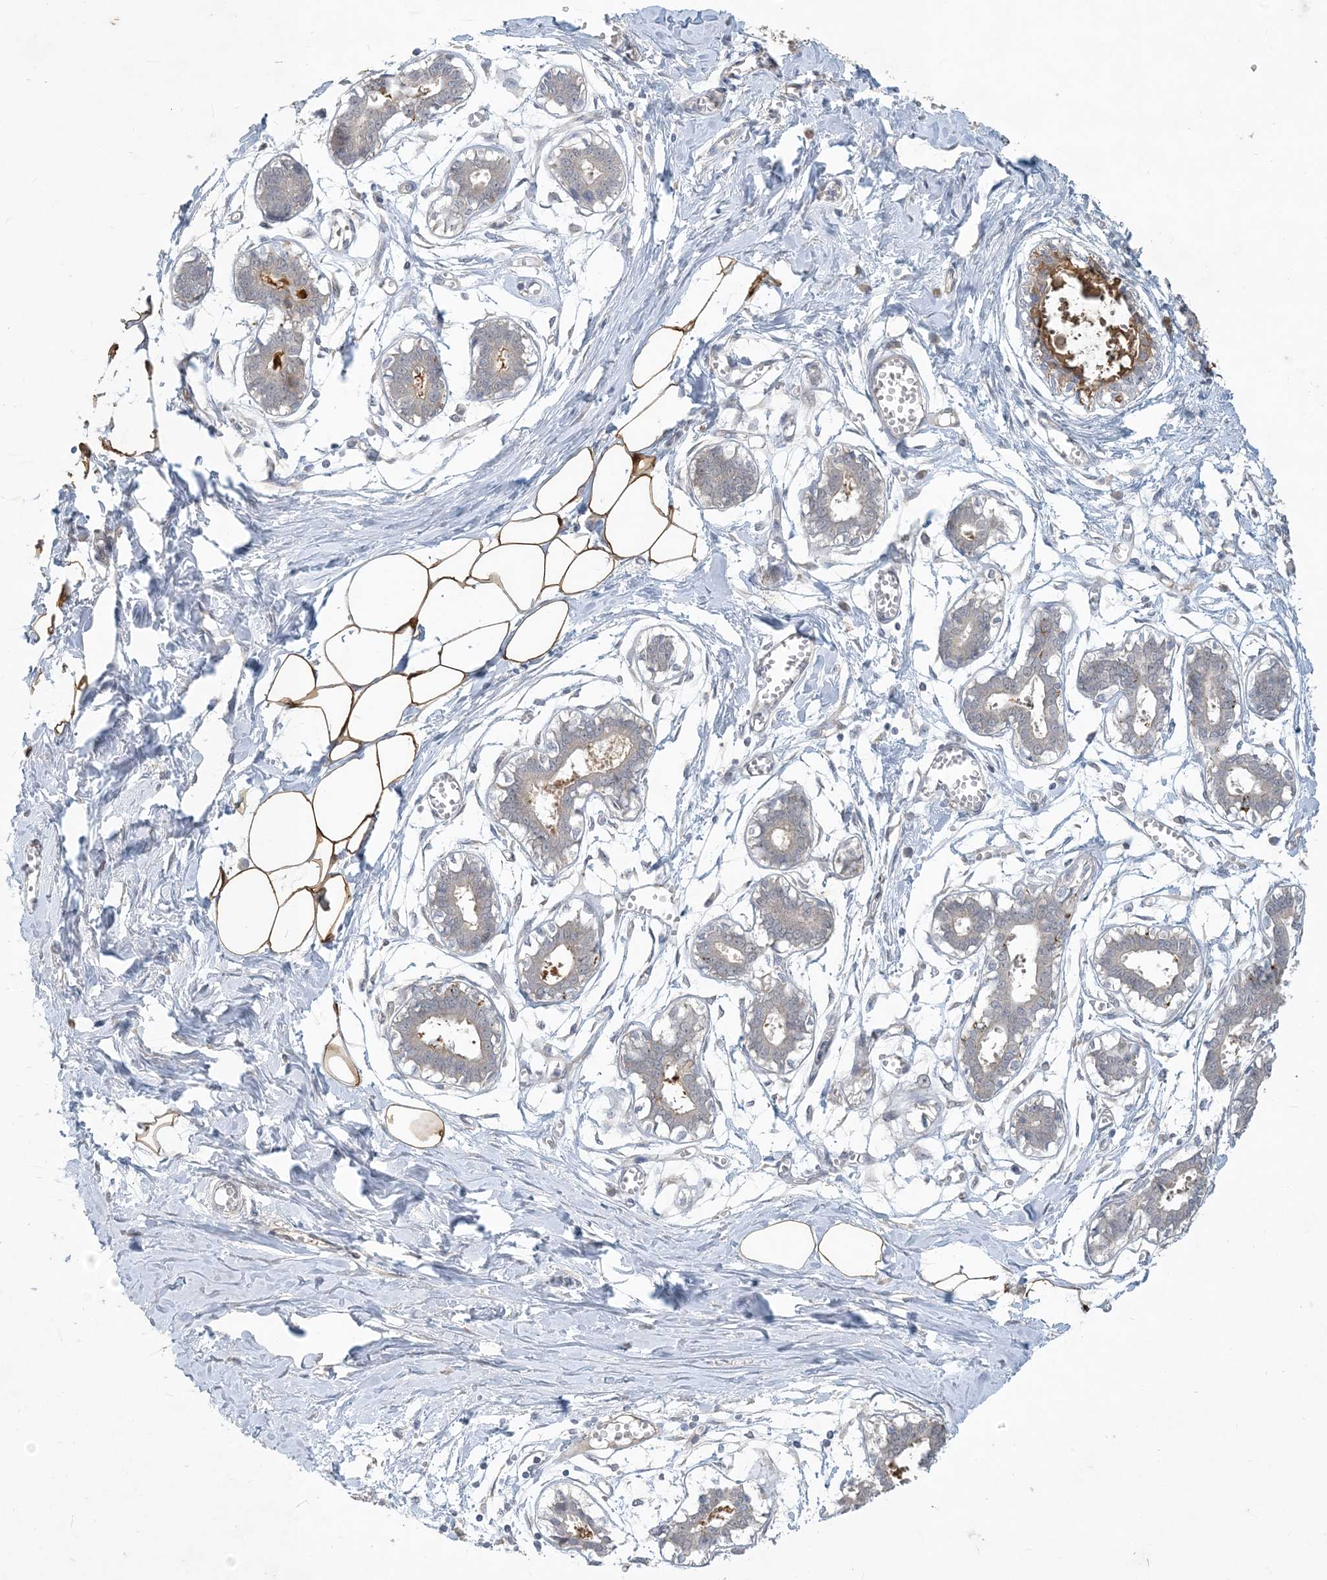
{"staining": {"intensity": "strong", "quantity": ">75%", "location": "cytoplasmic/membranous"}, "tissue": "breast", "cell_type": "Adipocytes", "image_type": "normal", "snomed": [{"axis": "morphology", "description": "Normal tissue, NOS"}, {"axis": "topography", "description": "Breast"}], "caption": "An IHC micrograph of unremarkable tissue is shown. Protein staining in brown labels strong cytoplasmic/membranous positivity in breast within adipocytes. (brown staining indicates protein expression, while blue staining denotes nuclei).", "gene": "CDS1", "patient": {"sex": "female", "age": 27}}